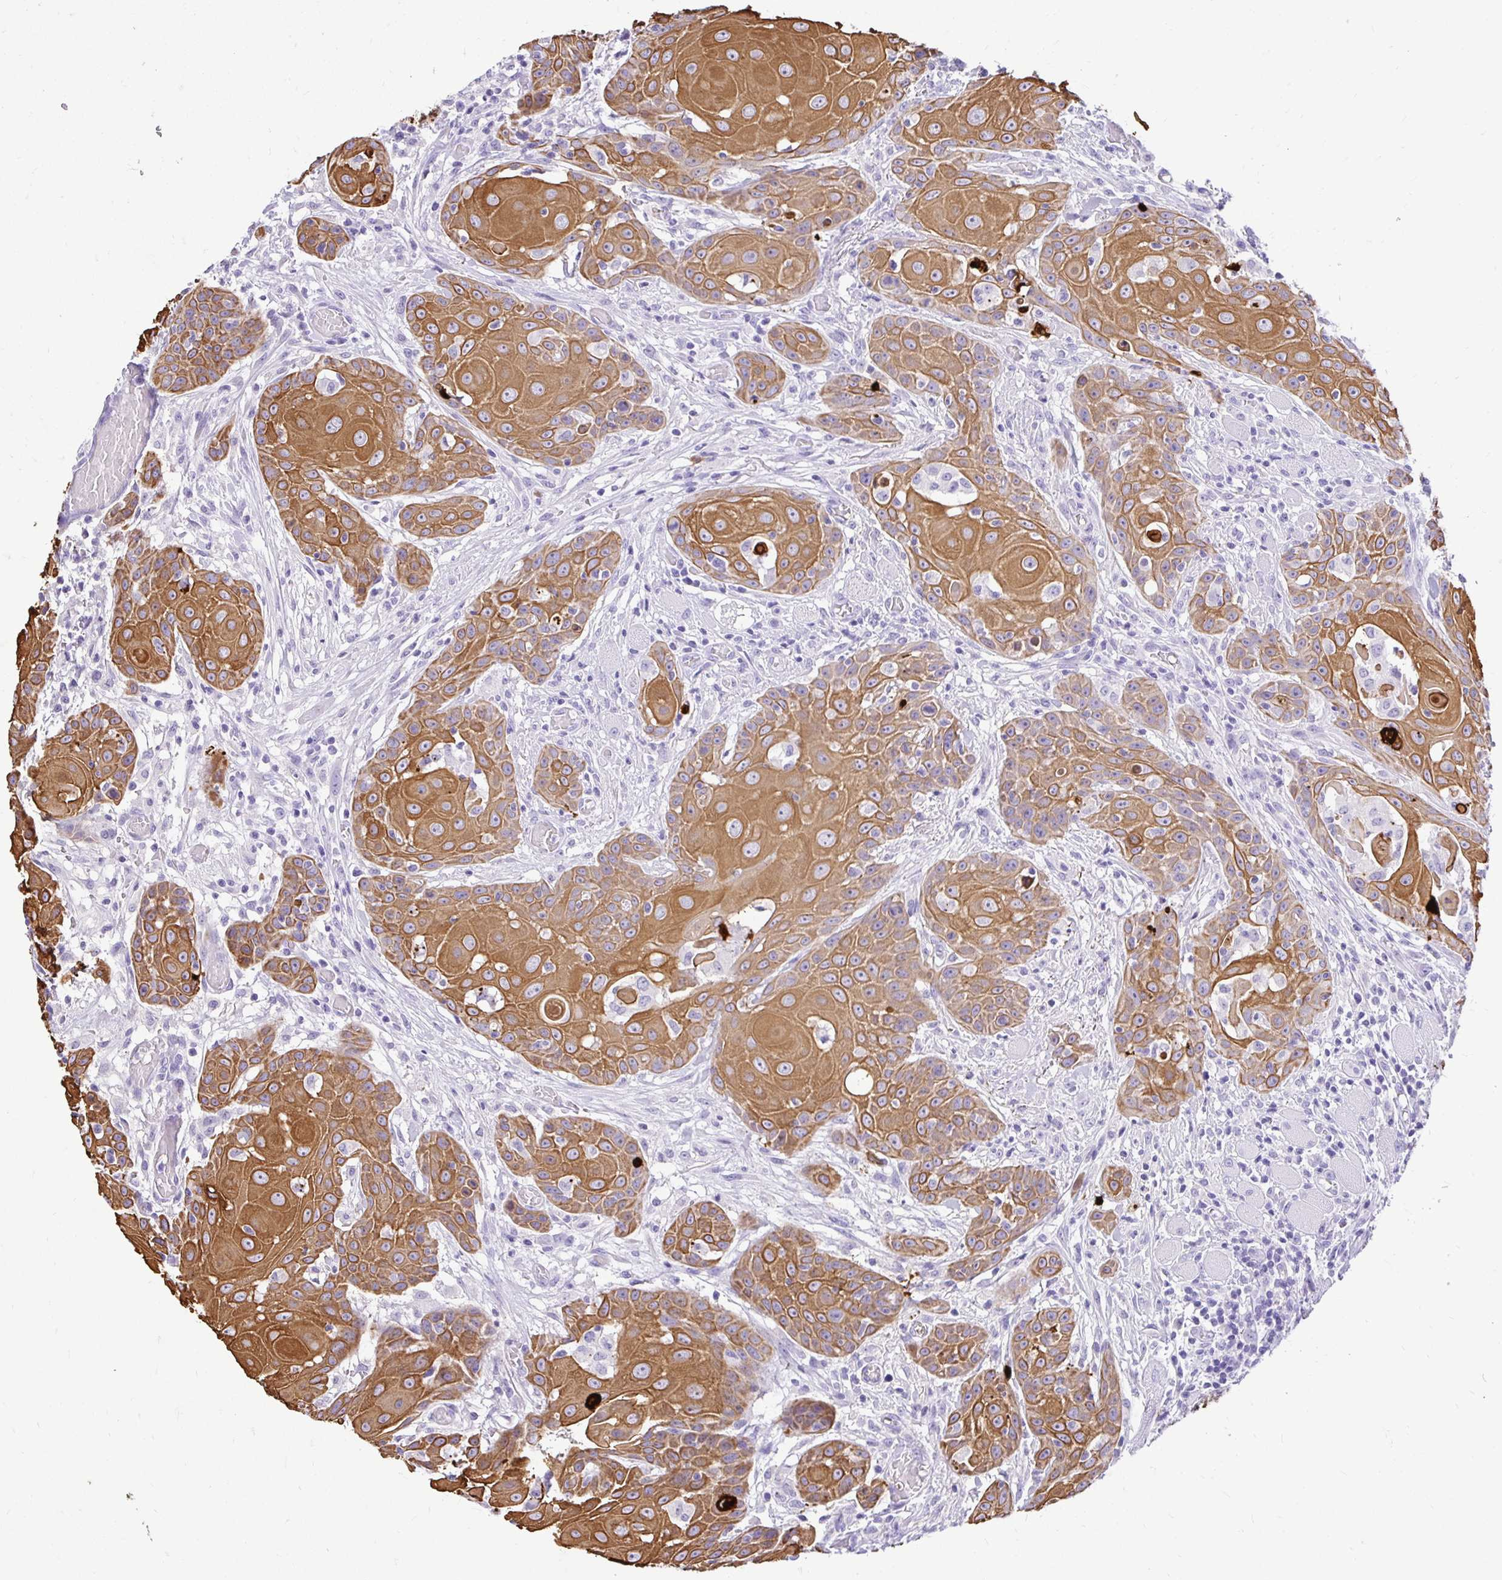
{"staining": {"intensity": "moderate", "quantity": ">75%", "location": "cytoplasmic/membranous"}, "tissue": "head and neck cancer", "cell_type": "Tumor cells", "image_type": "cancer", "snomed": [{"axis": "morphology", "description": "Normal tissue, NOS"}, {"axis": "morphology", "description": "Squamous cell carcinoma, NOS"}, {"axis": "topography", "description": "Oral tissue"}, {"axis": "topography", "description": "Head-Neck"}], "caption": "The histopathology image exhibits a brown stain indicating the presence of a protein in the cytoplasmic/membranous of tumor cells in head and neck cancer.", "gene": "TAF1D", "patient": {"sex": "female", "age": 55}}